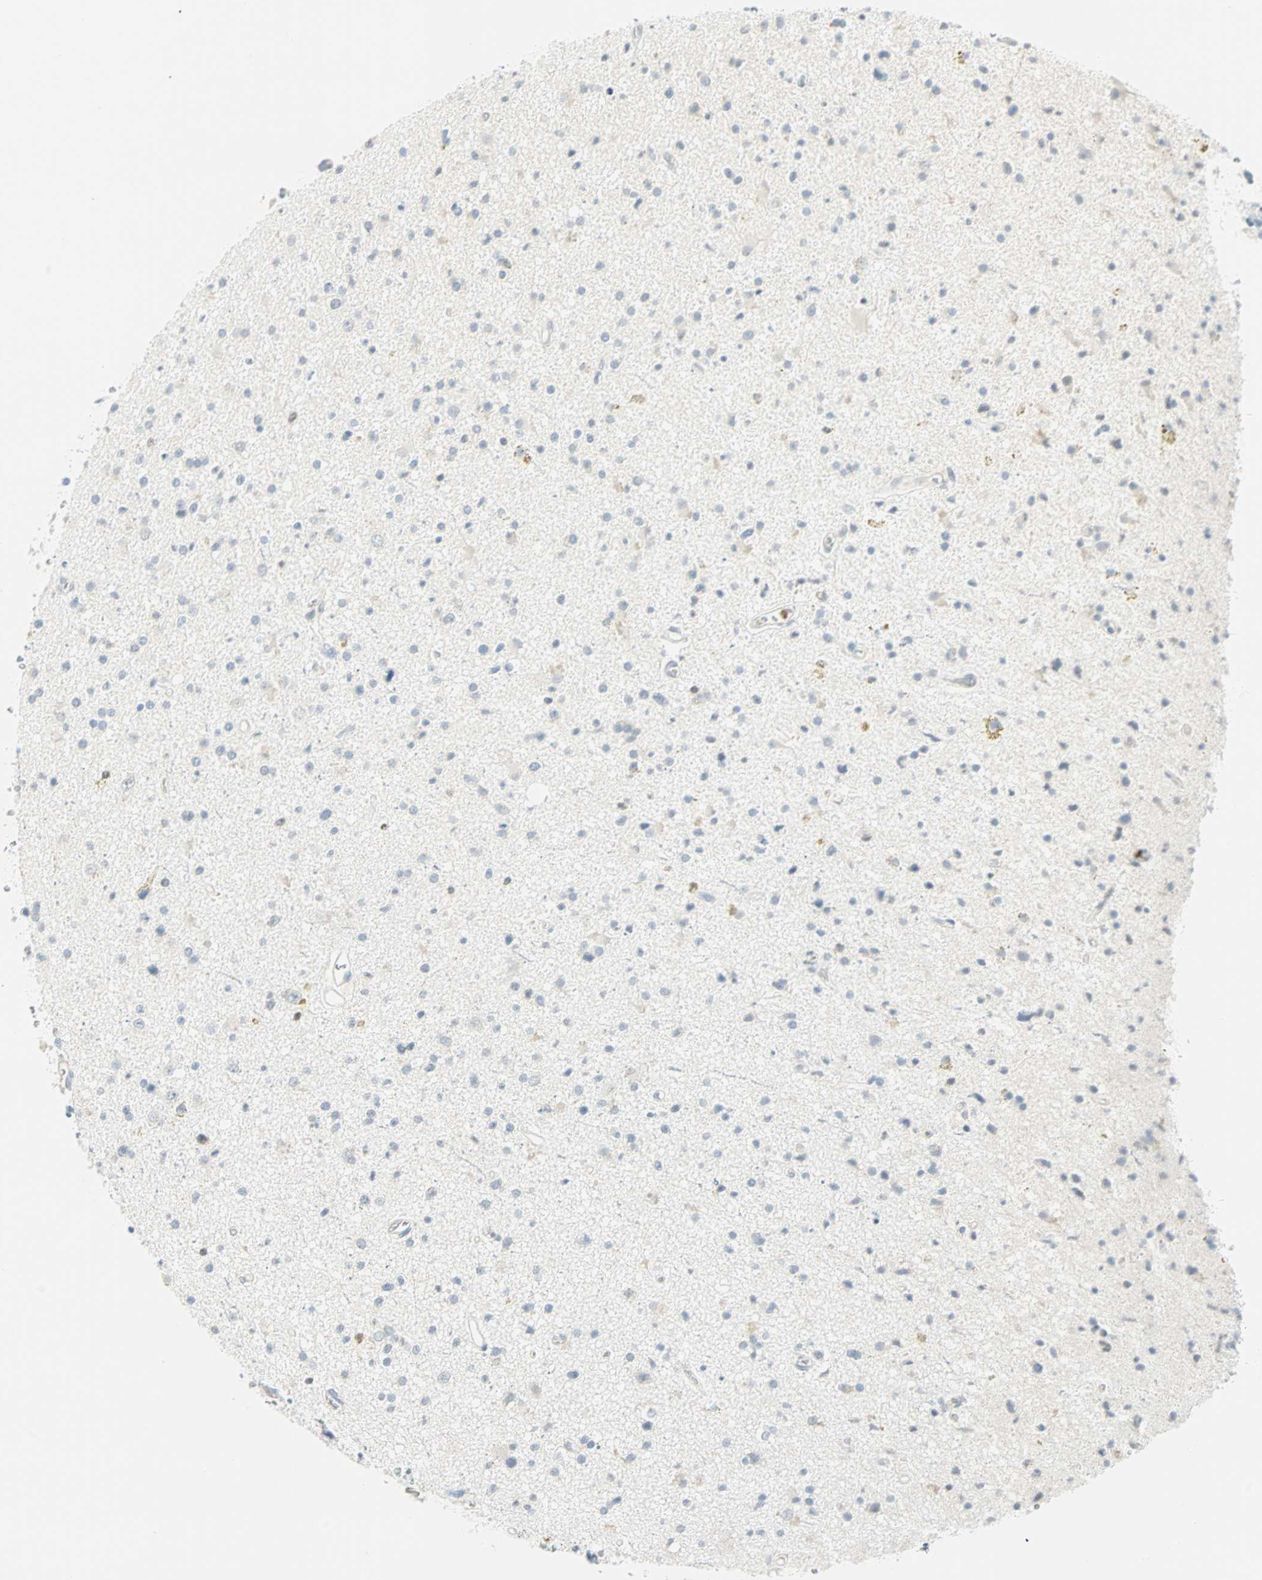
{"staining": {"intensity": "negative", "quantity": "none", "location": "none"}, "tissue": "glioma", "cell_type": "Tumor cells", "image_type": "cancer", "snomed": [{"axis": "morphology", "description": "Glioma, malignant, High grade"}, {"axis": "topography", "description": "Brain"}], "caption": "This is an immunohistochemistry micrograph of human glioma. There is no positivity in tumor cells.", "gene": "MLLT10", "patient": {"sex": "male", "age": 33}}